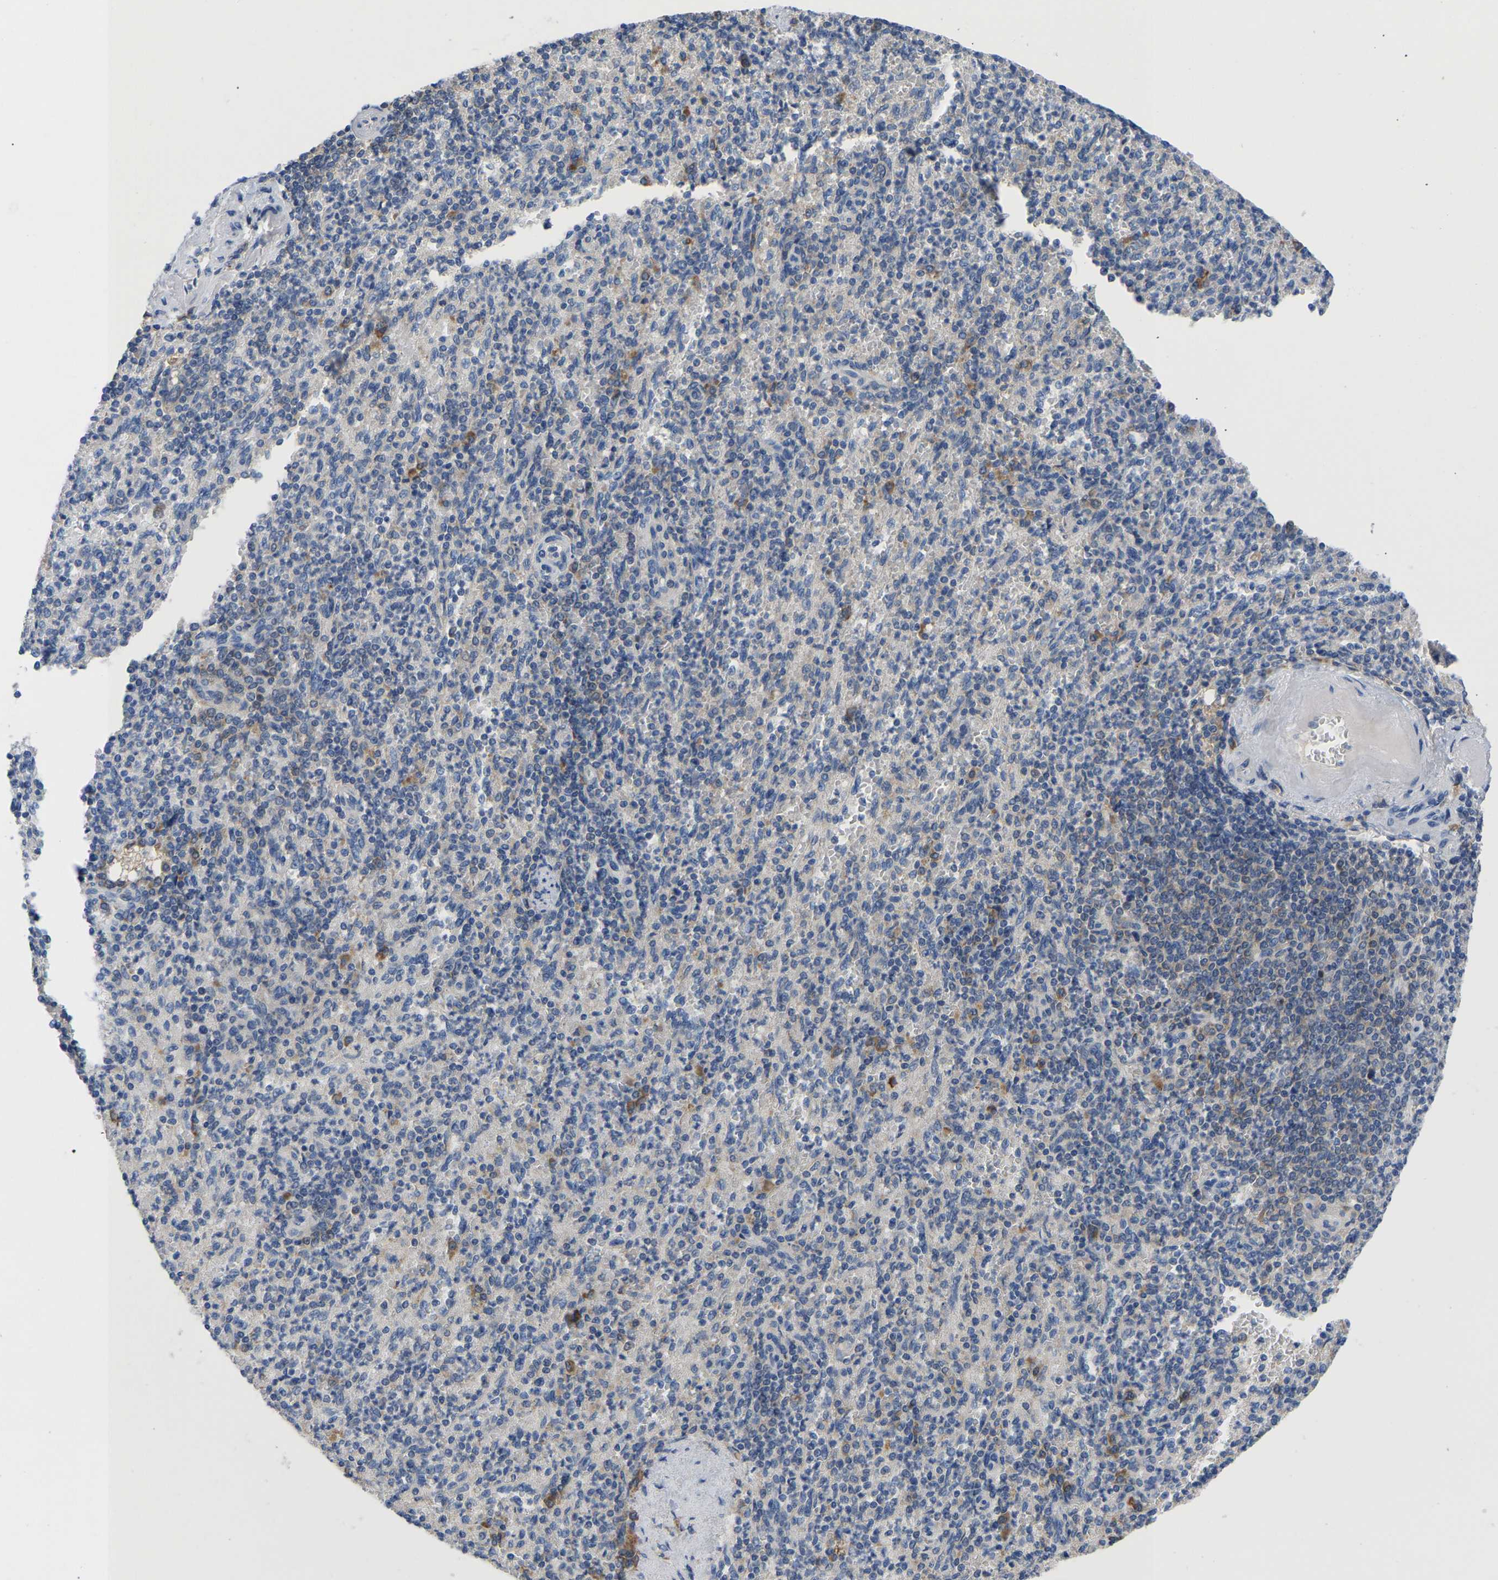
{"staining": {"intensity": "moderate", "quantity": "<25%", "location": "cytoplasmic/membranous"}, "tissue": "spleen", "cell_type": "Cells in red pulp", "image_type": "normal", "snomed": [{"axis": "morphology", "description": "Normal tissue, NOS"}, {"axis": "topography", "description": "Spleen"}], "caption": "The micrograph shows staining of benign spleen, revealing moderate cytoplasmic/membranous protein positivity (brown color) within cells in red pulp.", "gene": "ABCA10", "patient": {"sex": "female", "age": 74}}